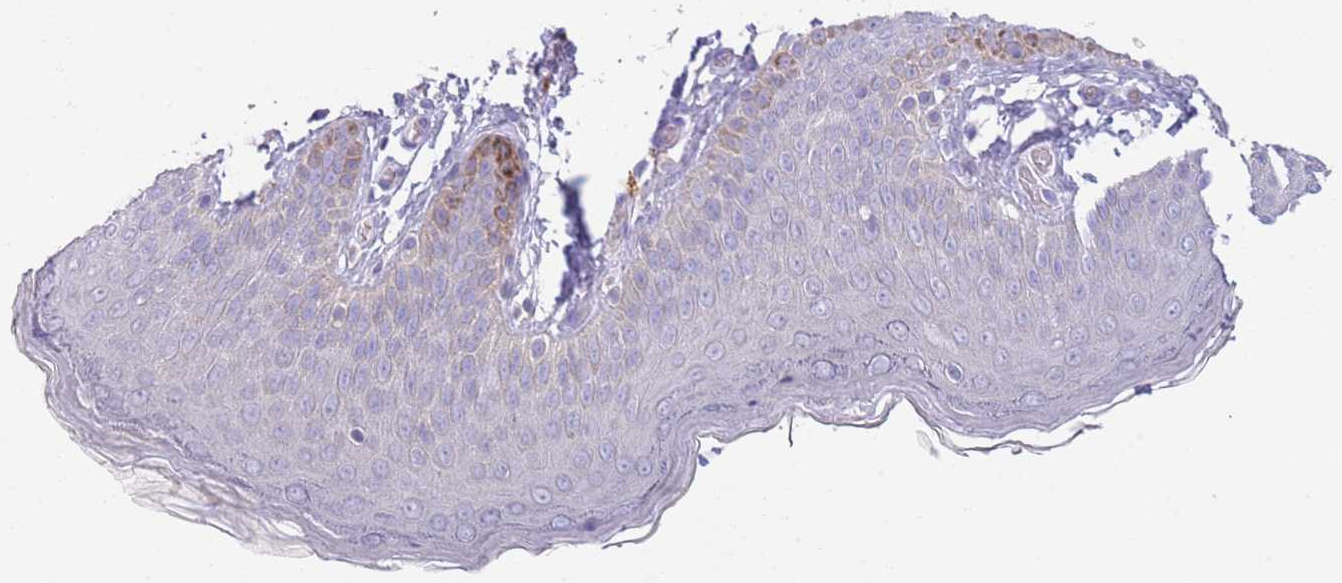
{"staining": {"intensity": "negative", "quantity": "none", "location": "none"}, "tissue": "skin", "cell_type": "Epidermal cells", "image_type": "normal", "snomed": [{"axis": "morphology", "description": "Normal tissue, NOS"}, {"axis": "topography", "description": "Anal"}], "caption": "Immunohistochemistry photomicrograph of normal skin: skin stained with DAB (3,3'-diaminobenzidine) reveals no significant protein positivity in epidermal cells. (Stains: DAB immunohistochemistry (IHC) with hematoxylin counter stain, Microscopy: brightfield microscopy at high magnification).", "gene": "IGFL4", "patient": {"sex": "female", "age": 40}}